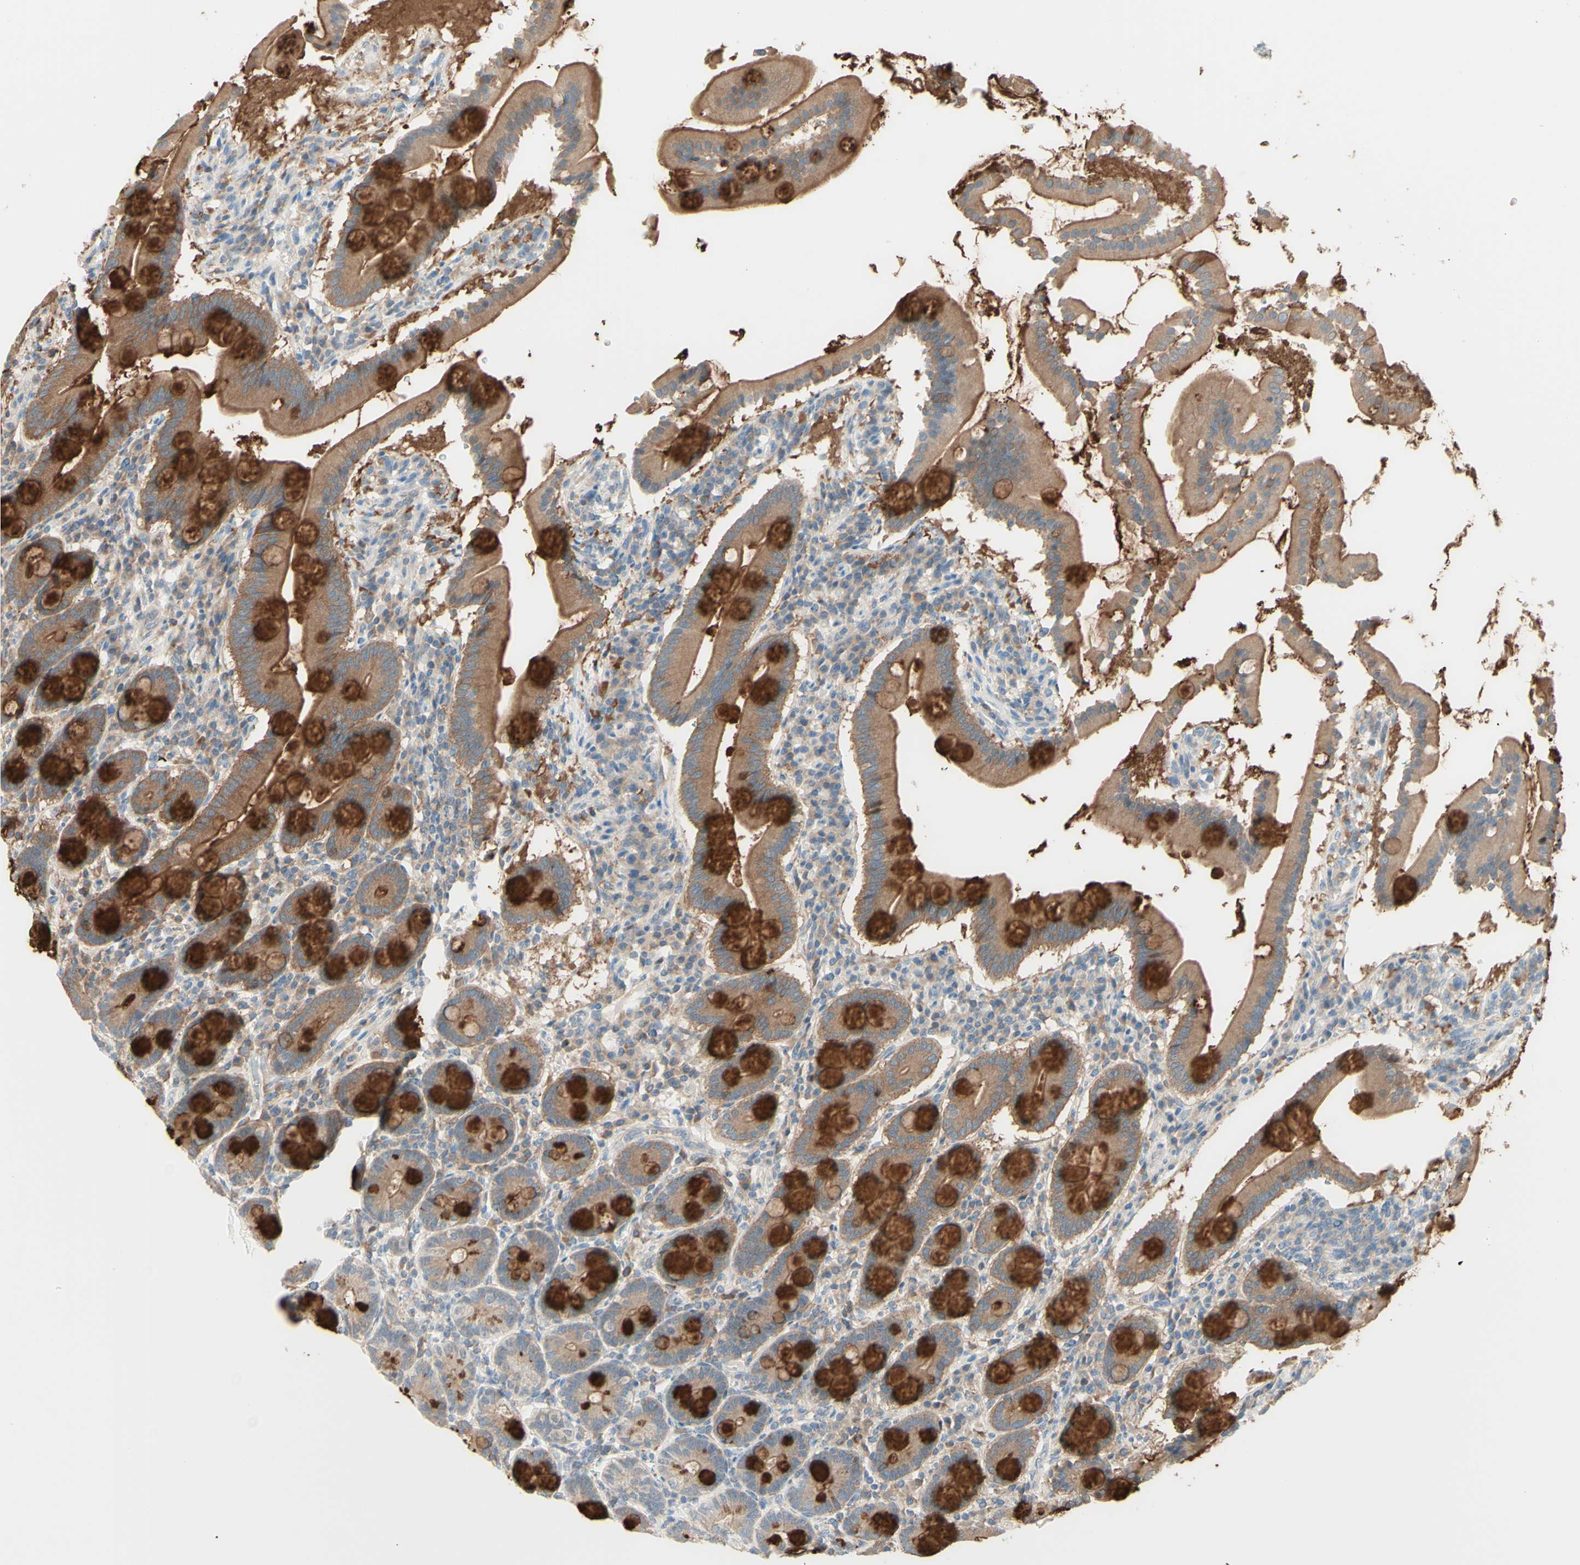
{"staining": {"intensity": "strong", "quantity": "25%-75%", "location": "cytoplasmic/membranous"}, "tissue": "duodenum", "cell_type": "Glandular cells", "image_type": "normal", "snomed": [{"axis": "morphology", "description": "Normal tissue, NOS"}, {"axis": "topography", "description": "Duodenum"}], "caption": "Duodenum stained with IHC shows strong cytoplasmic/membranous positivity in about 25%-75% of glandular cells. The staining was performed using DAB to visualize the protein expression in brown, while the nuclei were stained in blue with hematoxylin (Magnification: 20x).", "gene": "MTM1", "patient": {"sex": "male", "age": 50}}